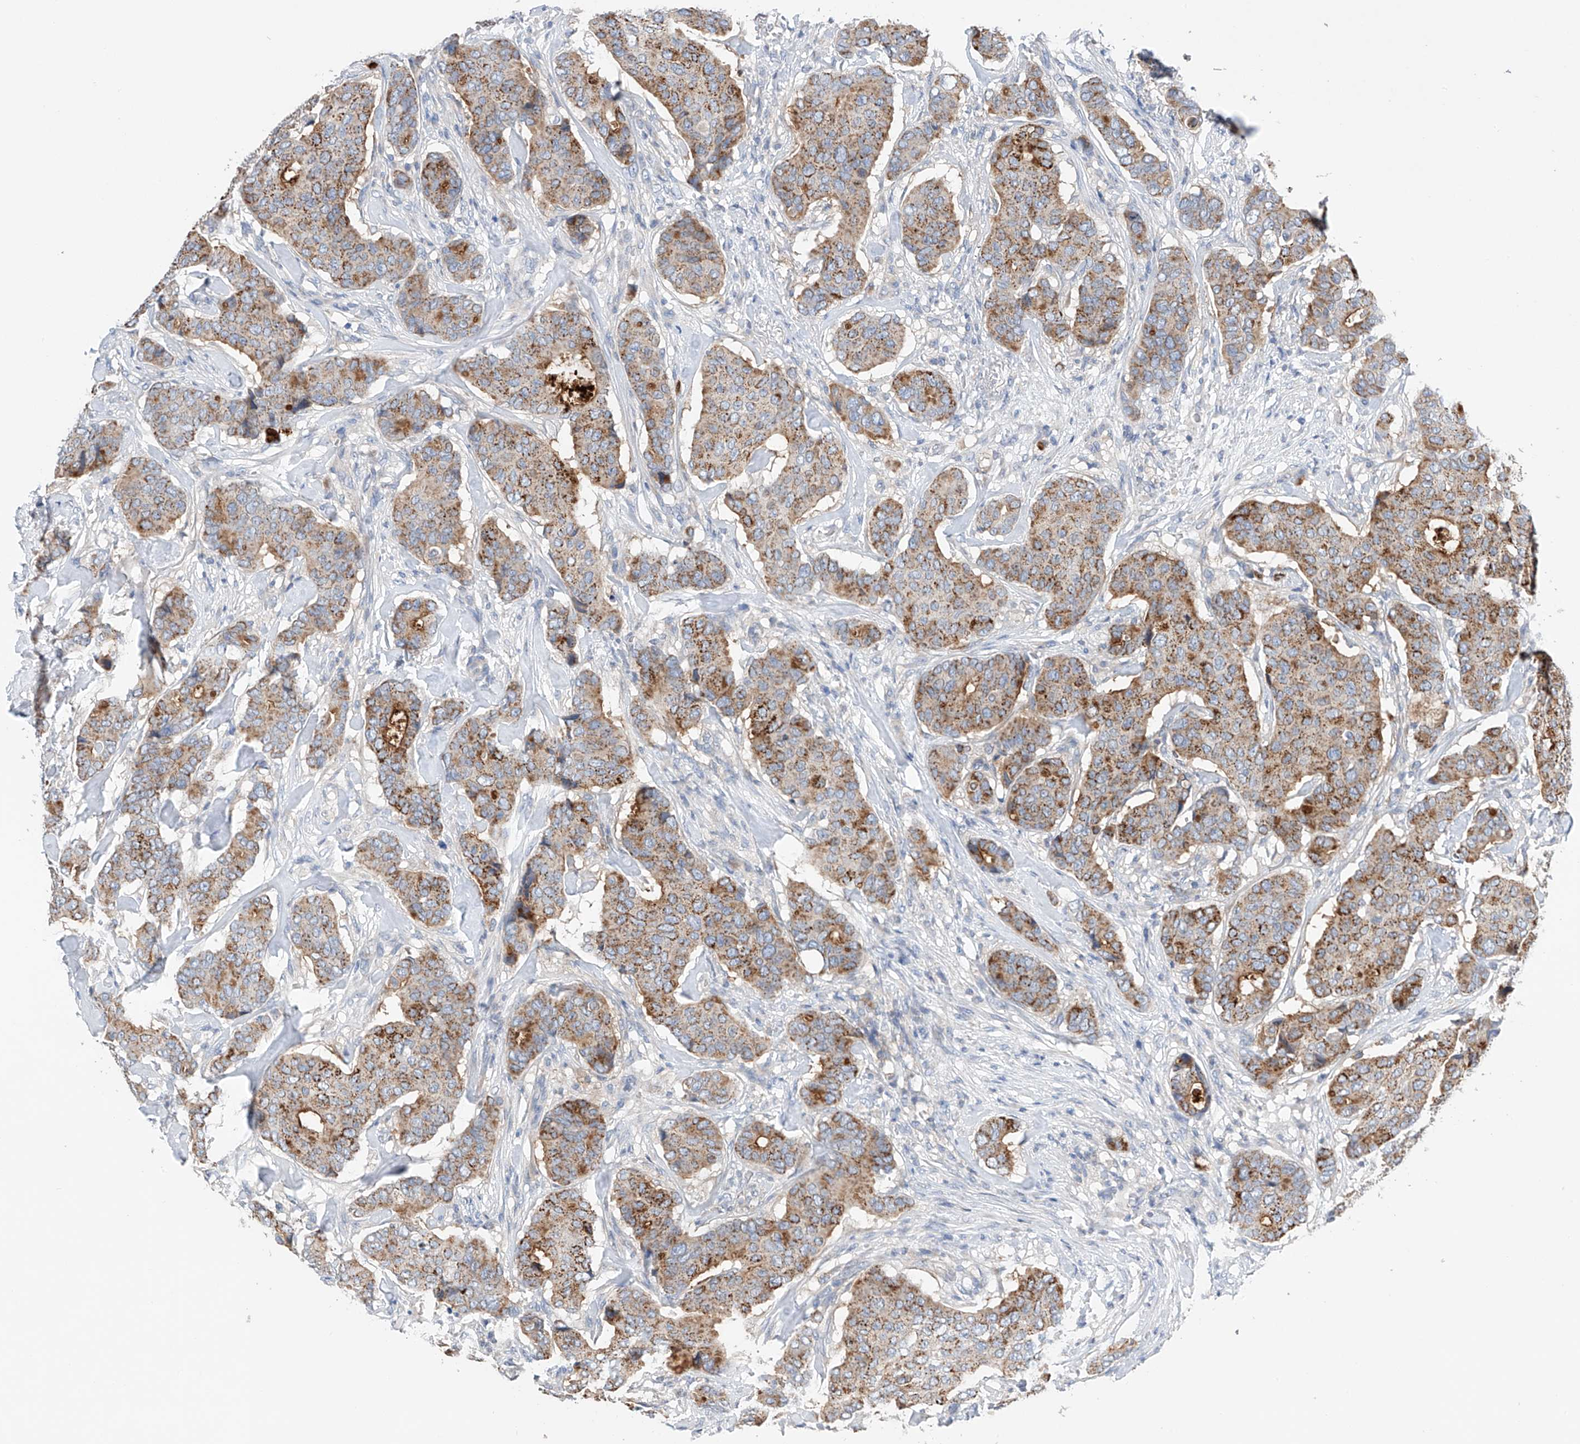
{"staining": {"intensity": "strong", "quantity": "25%-75%", "location": "cytoplasmic/membranous"}, "tissue": "breast cancer", "cell_type": "Tumor cells", "image_type": "cancer", "snomed": [{"axis": "morphology", "description": "Duct carcinoma"}, {"axis": "topography", "description": "Breast"}], "caption": "Brown immunohistochemical staining in breast cancer displays strong cytoplasmic/membranous expression in about 25%-75% of tumor cells.", "gene": "GPC4", "patient": {"sex": "female", "age": 75}}